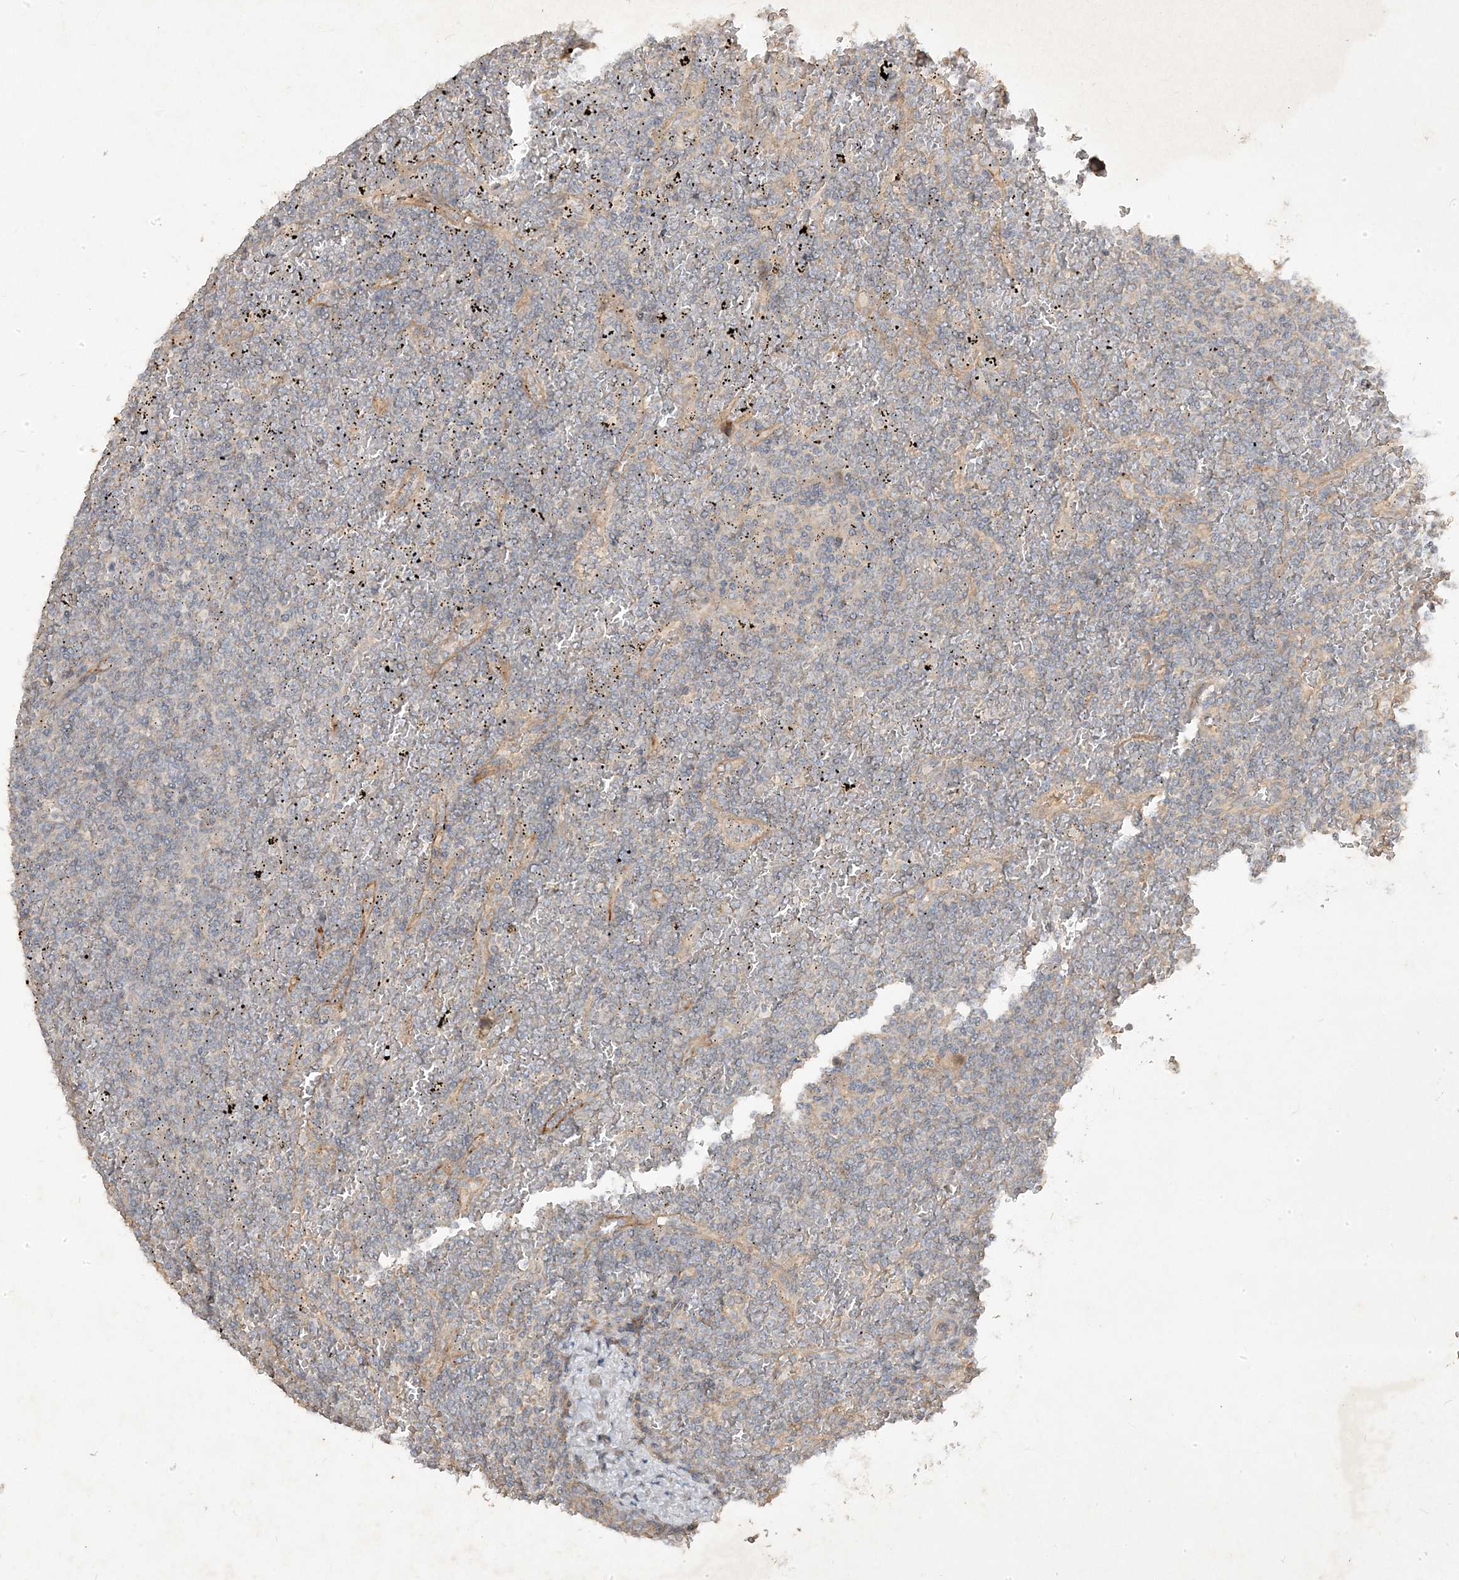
{"staining": {"intensity": "negative", "quantity": "none", "location": "none"}, "tissue": "lymphoma", "cell_type": "Tumor cells", "image_type": "cancer", "snomed": [{"axis": "morphology", "description": "Malignant lymphoma, non-Hodgkin's type, Low grade"}, {"axis": "topography", "description": "Spleen"}], "caption": "High power microscopy photomicrograph of an immunohistochemistry photomicrograph of malignant lymphoma, non-Hodgkin's type (low-grade), revealing no significant staining in tumor cells.", "gene": "RGL4", "patient": {"sex": "female", "age": 19}}